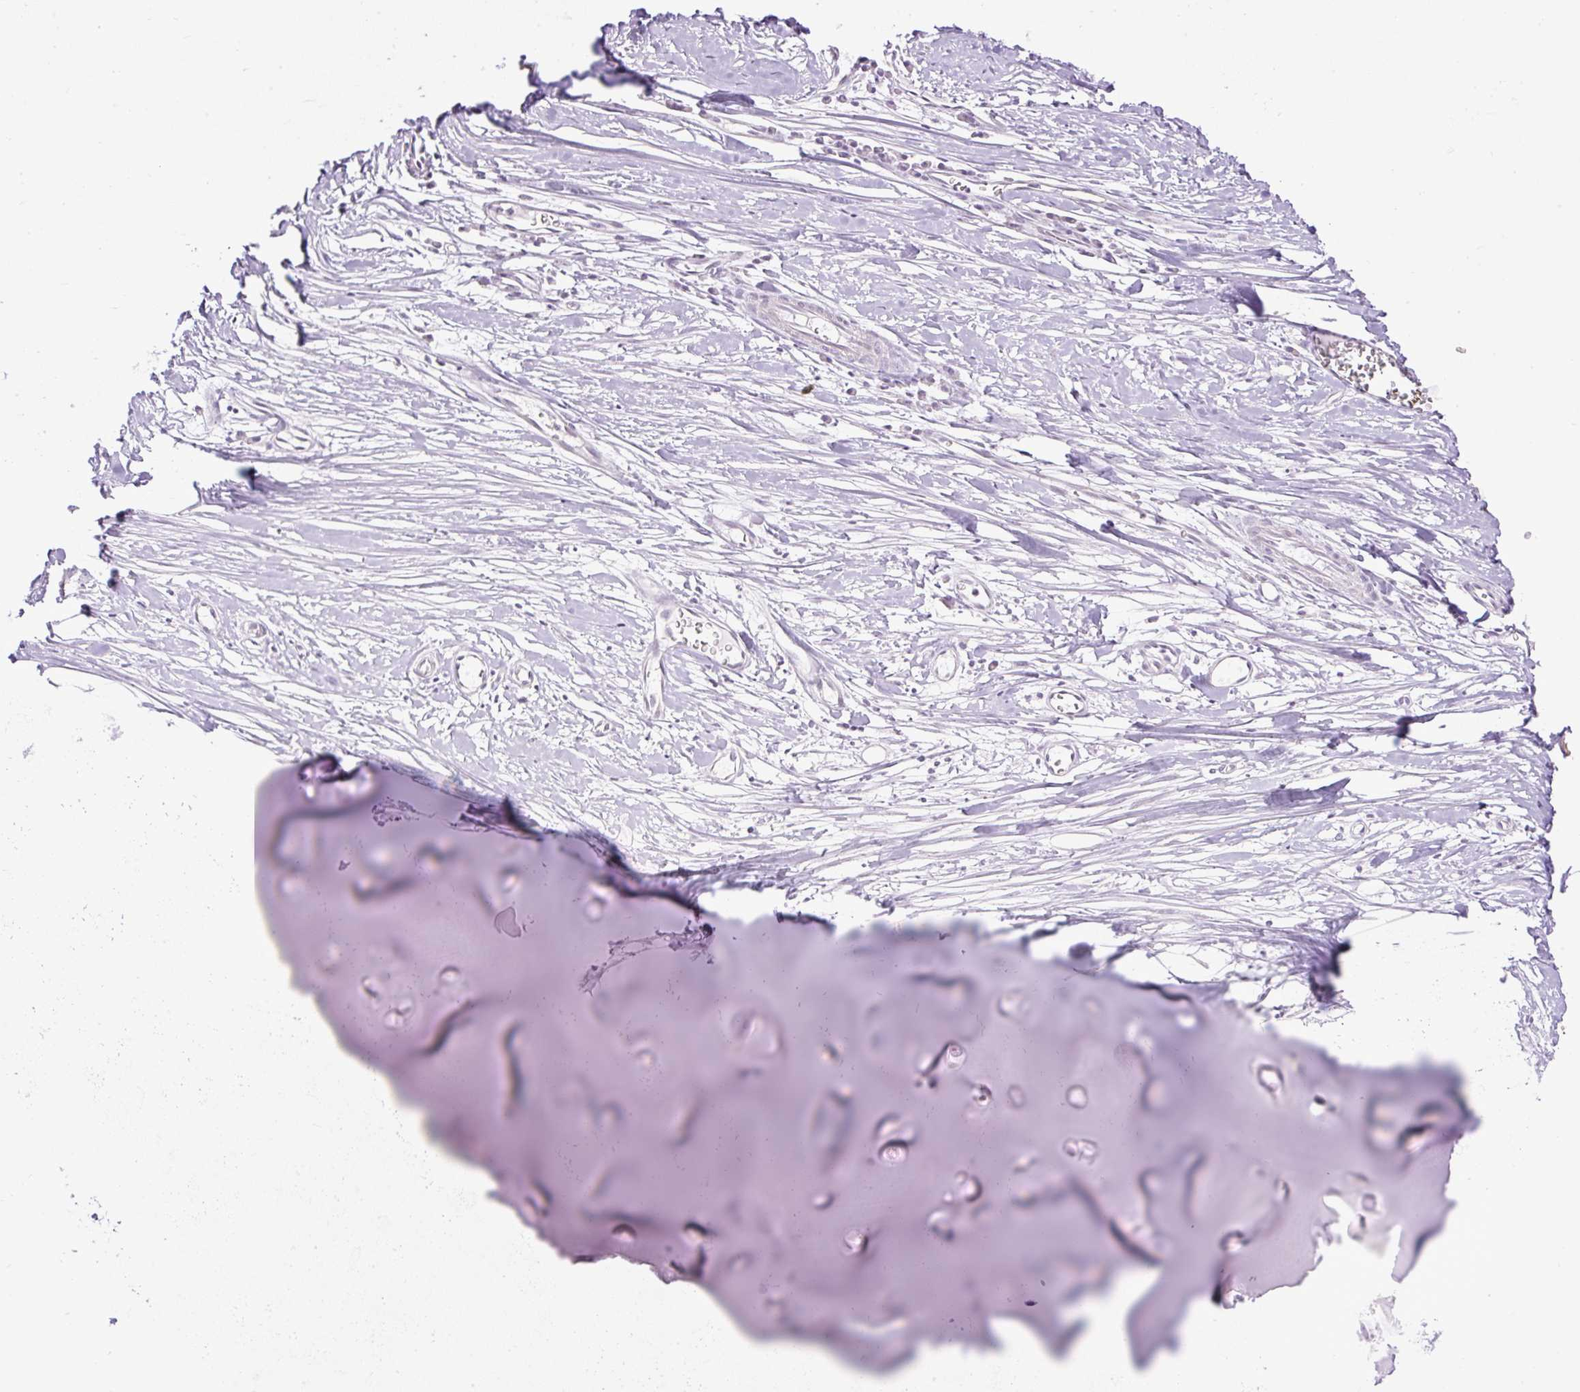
{"staining": {"intensity": "negative", "quantity": "none", "location": "none"}, "tissue": "adipose tissue", "cell_type": "Adipocytes", "image_type": "normal", "snomed": [{"axis": "morphology", "description": "Normal tissue, NOS"}, {"axis": "topography", "description": "Cartilage tissue"}], "caption": "This is an immunohistochemistry micrograph of benign adipose tissue. There is no positivity in adipocytes.", "gene": "CXCL13", "patient": {"sex": "male", "age": 57}}